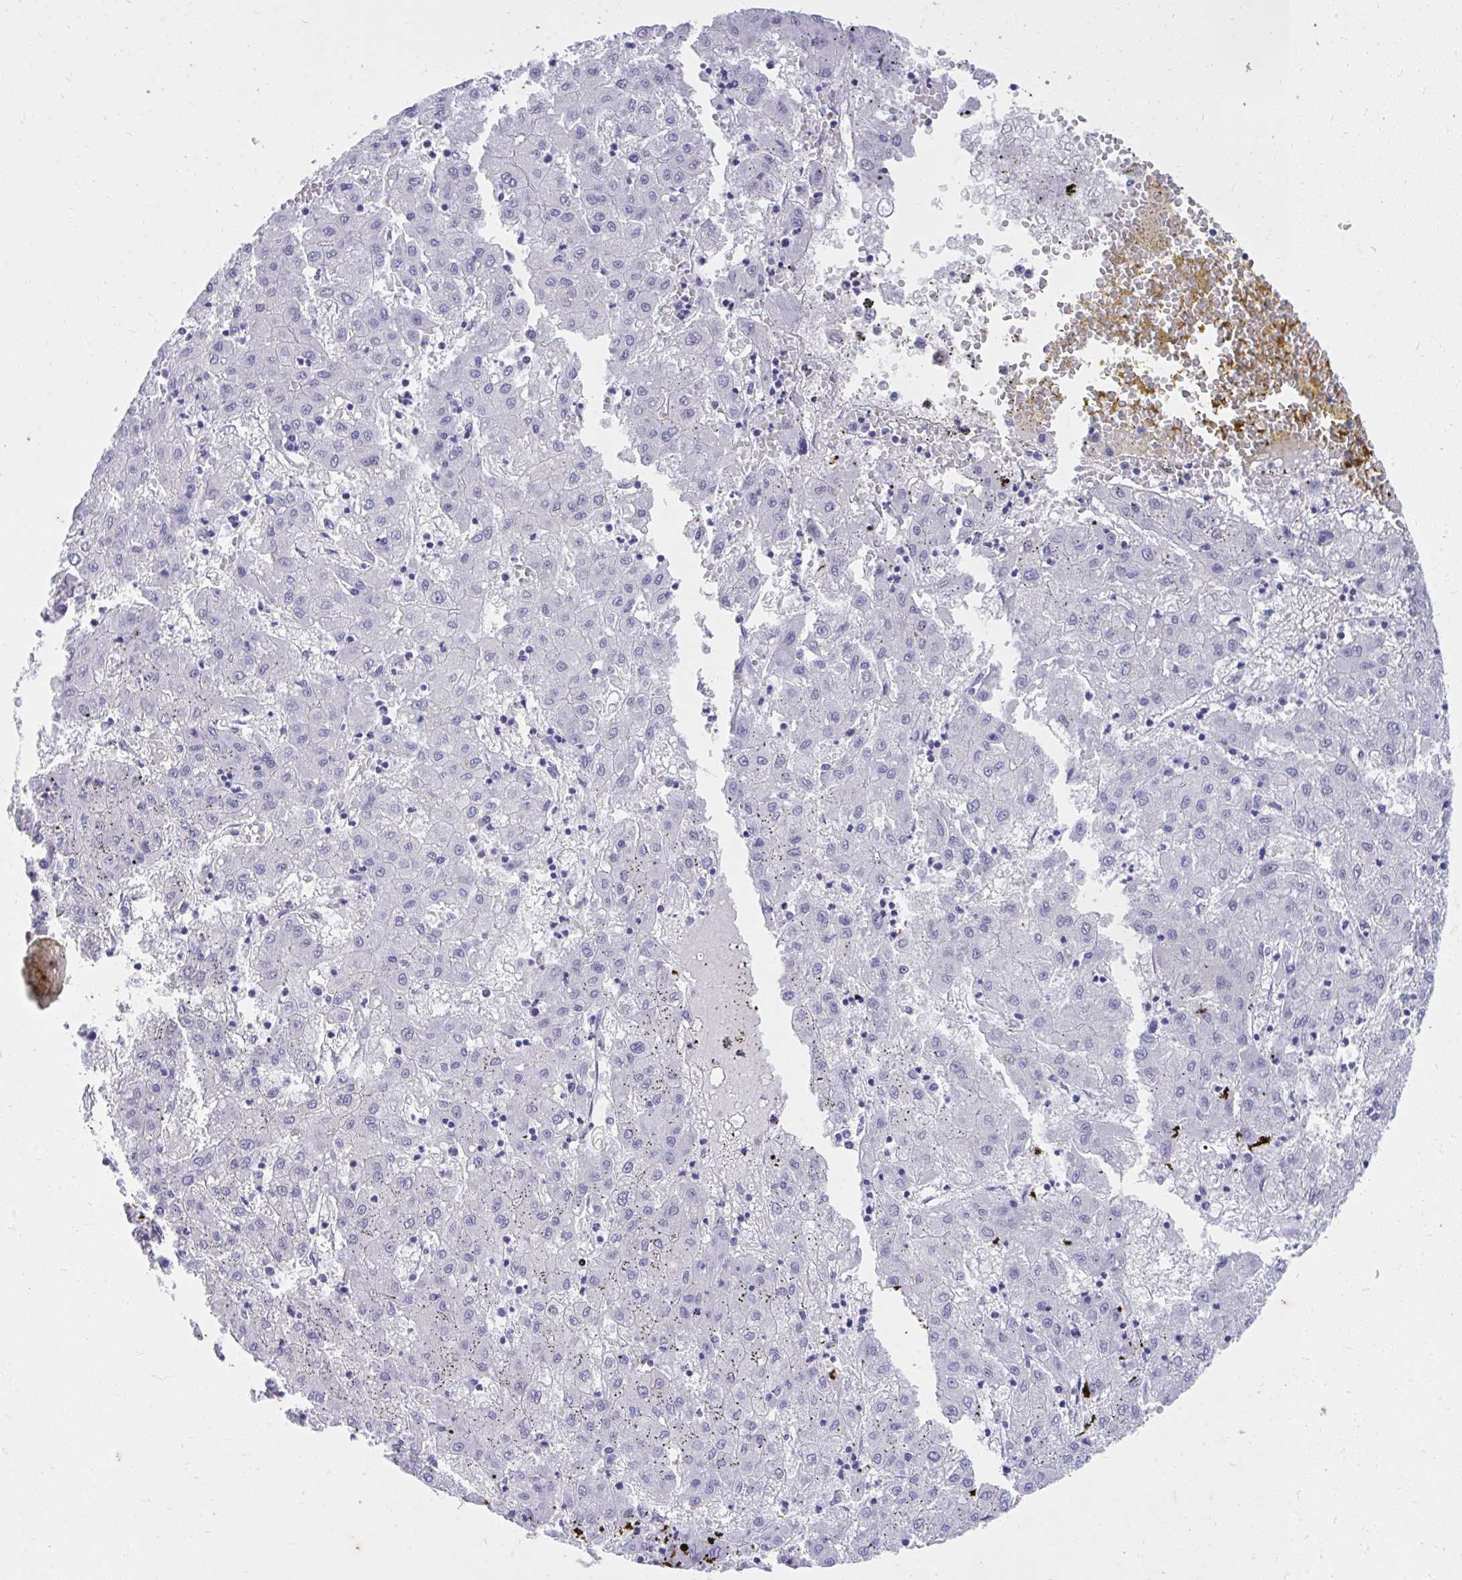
{"staining": {"intensity": "negative", "quantity": "none", "location": "none"}, "tissue": "liver cancer", "cell_type": "Tumor cells", "image_type": "cancer", "snomed": [{"axis": "morphology", "description": "Carcinoma, Hepatocellular, NOS"}, {"axis": "topography", "description": "Liver"}], "caption": "Tumor cells are negative for brown protein staining in hepatocellular carcinoma (liver).", "gene": "KLK1", "patient": {"sex": "male", "age": 72}}